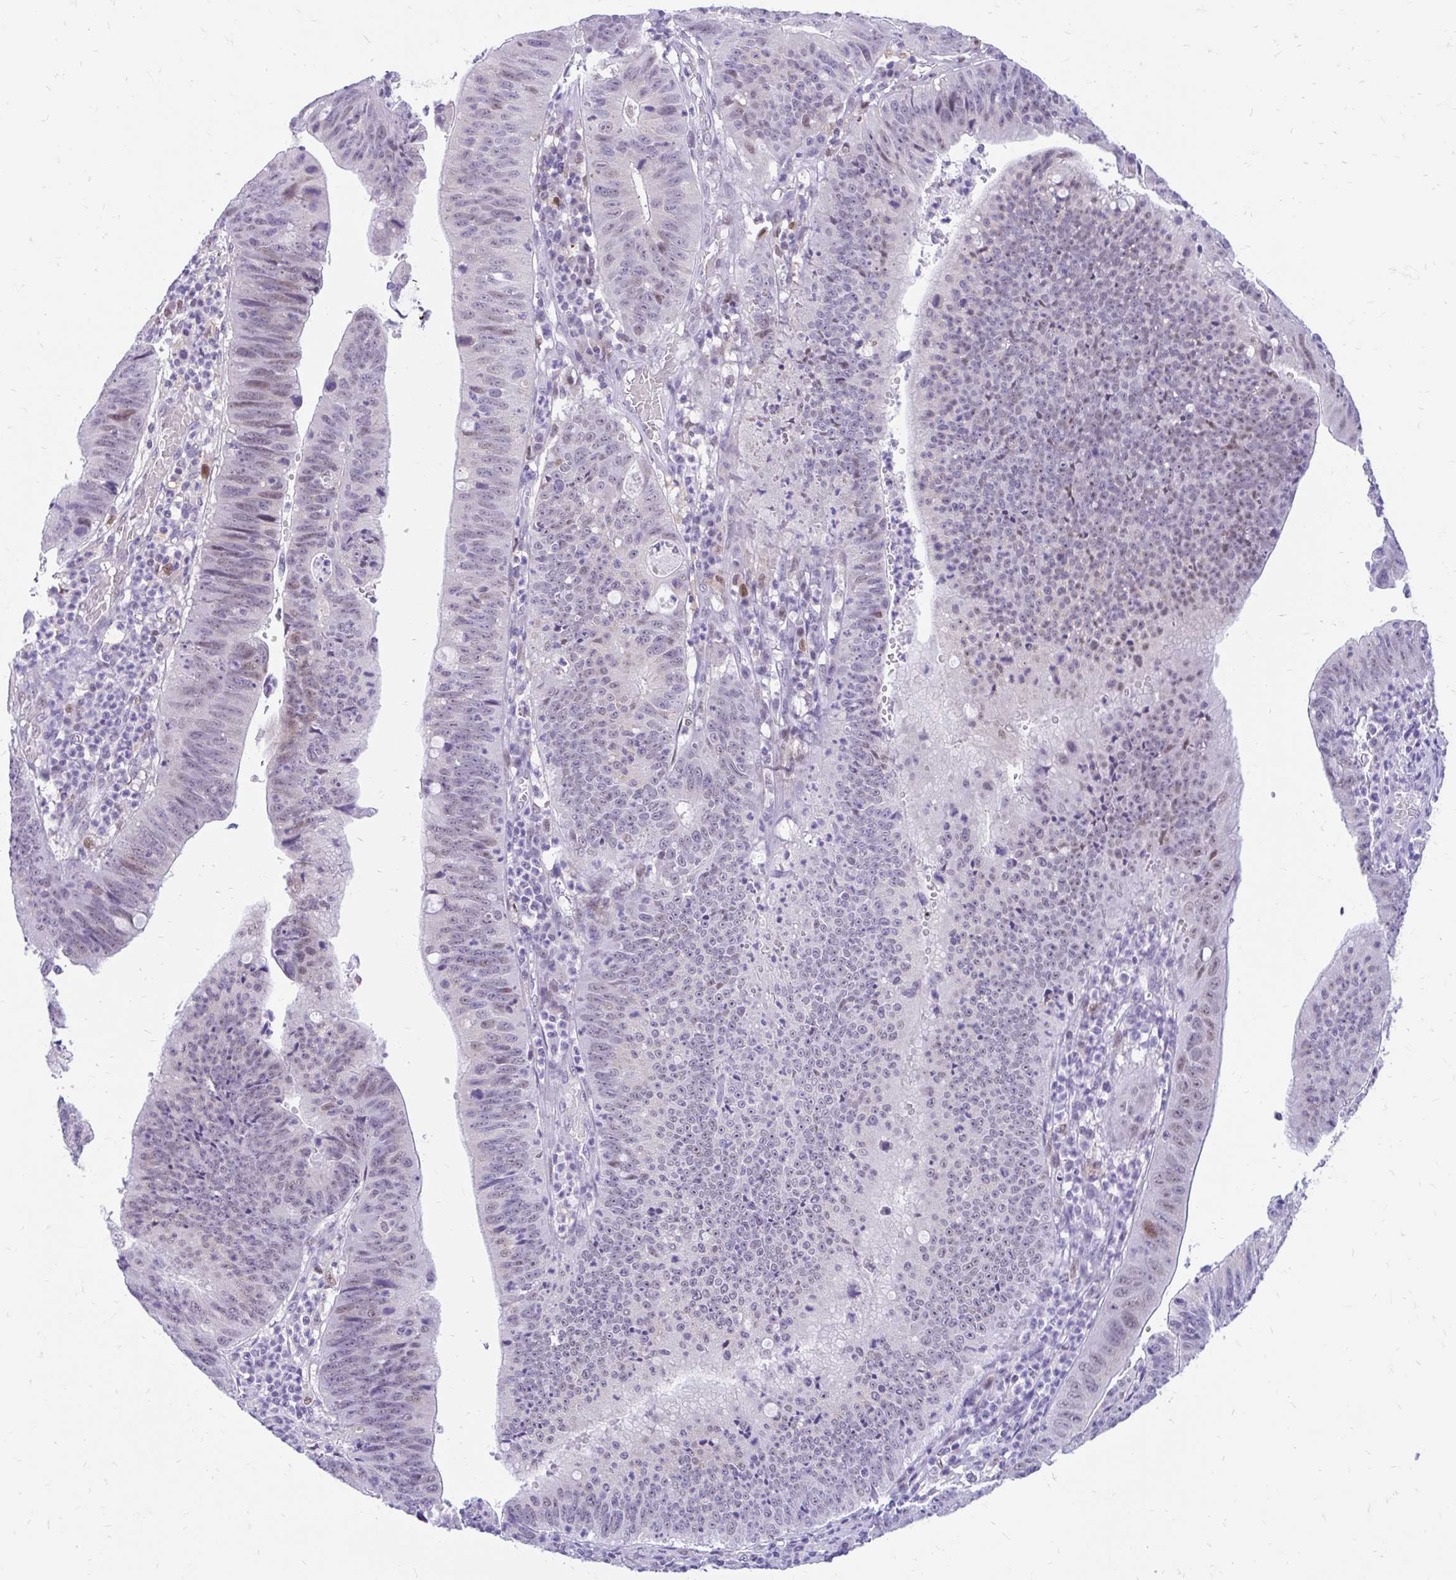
{"staining": {"intensity": "weak", "quantity": "25%-75%", "location": "nuclear"}, "tissue": "stomach cancer", "cell_type": "Tumor cells", "image_type": "cancer", "snomed": [{"axis": "morphology", "description": "Adenocarcinoma, NOS"}, {"axis": "topography", "description": "Stomach"}], "caption": "IHC (DAB (3,3'-diaminobenzidine)) staining of adenocarcinoma (stomach) demonstrates weak nuclear protein expression in approximately 25%-75% of tumor cells.", "gene": "GLB1L2", "patient": {"sex": "male", "age": 59}}